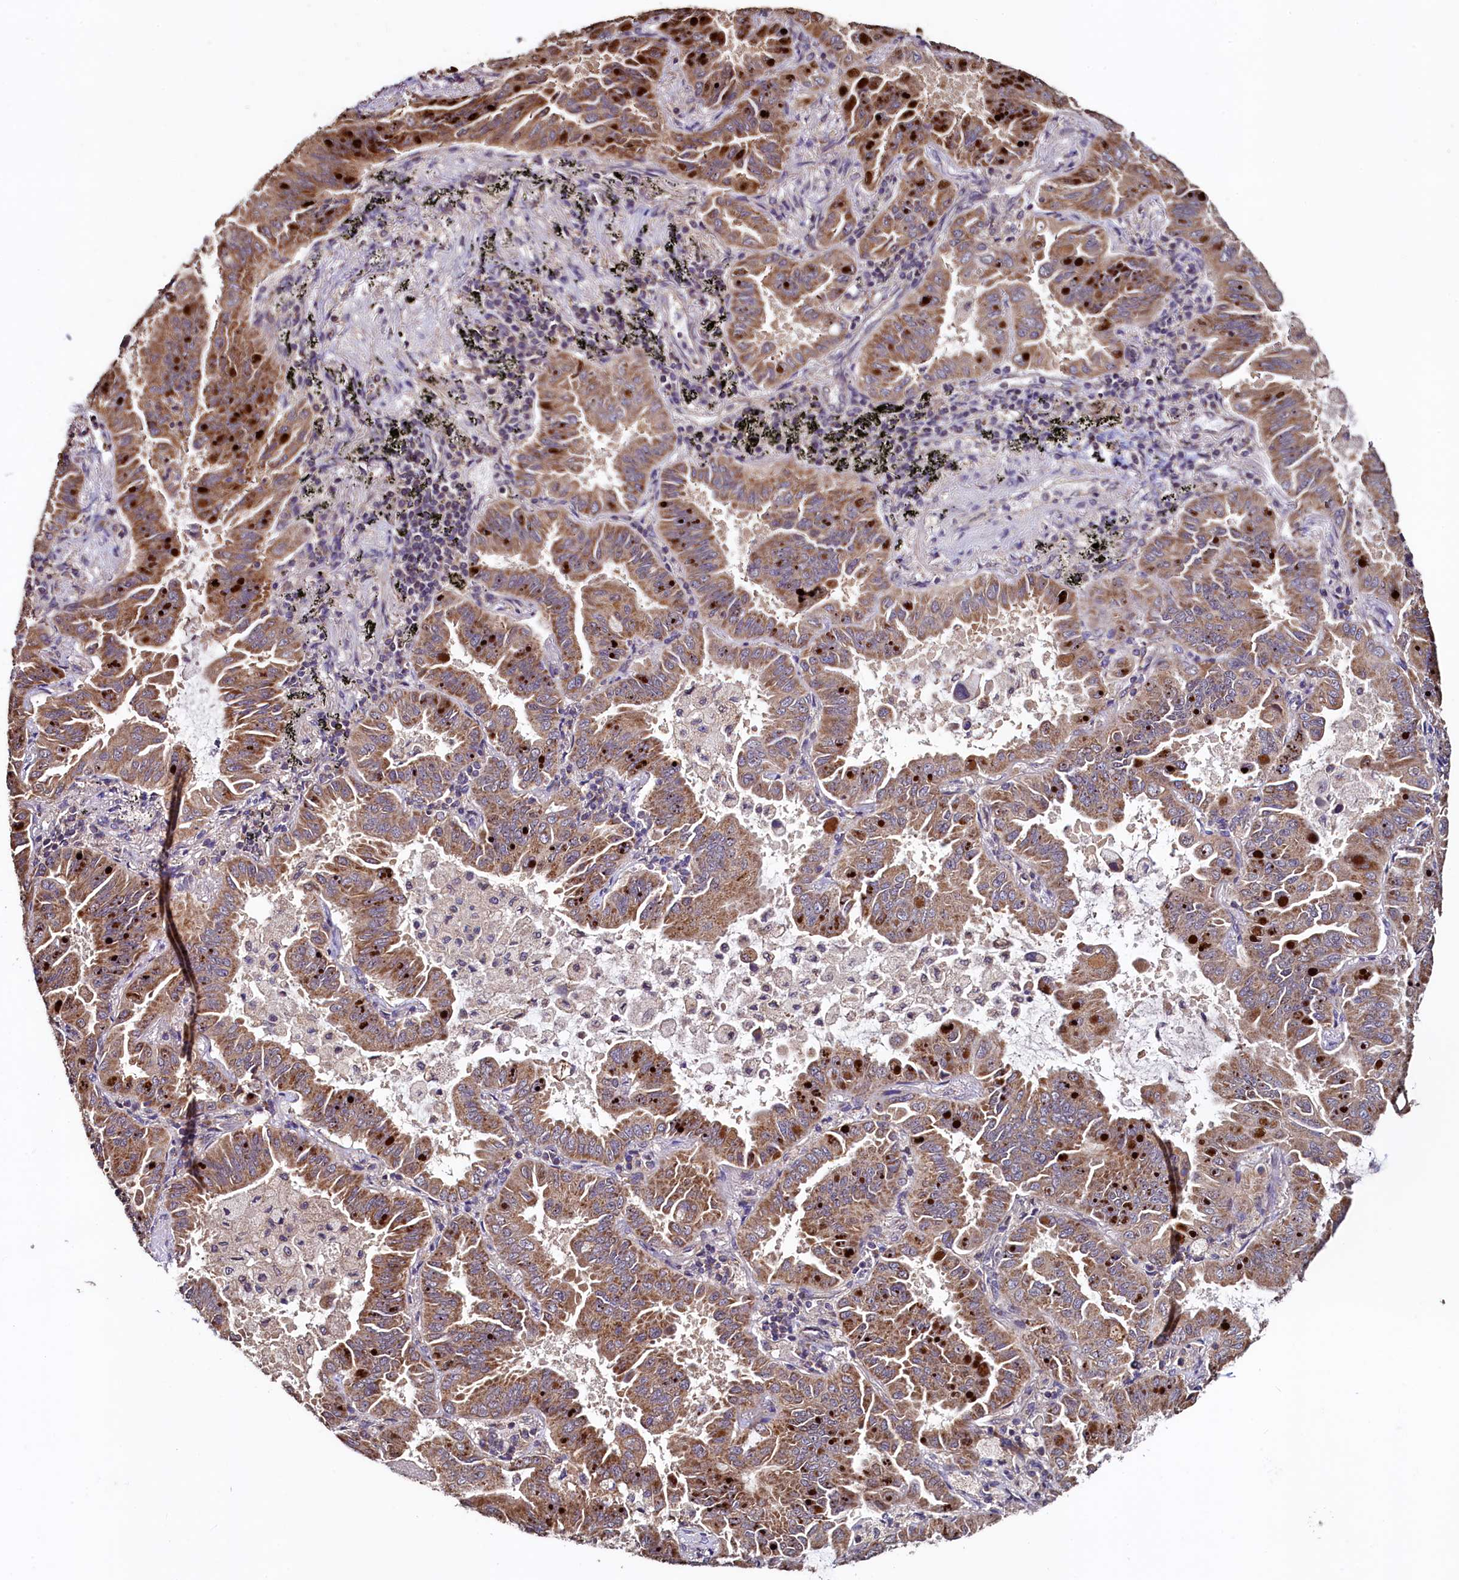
{"staining": {"intensity": "moderate", "quantity": ">75%", "location": "cytoplasmic/membranous"}, "tissue": "lung cancer", "cell_type": "Tumor cells", "image_type": "cancer", "snomed": [{"axis": "morphology", "description": "Adenocarcinoma, NOS"}, {"axis": "topography", "description": "Lung"}], "caption": "An image of lung adenocarcinoma stained for a protein demonstrates moderate cytoplasmic/membranous brown staining in tumor cells.", "gene": "RBFA", "patient": {"sex": "male", "age": 64}}